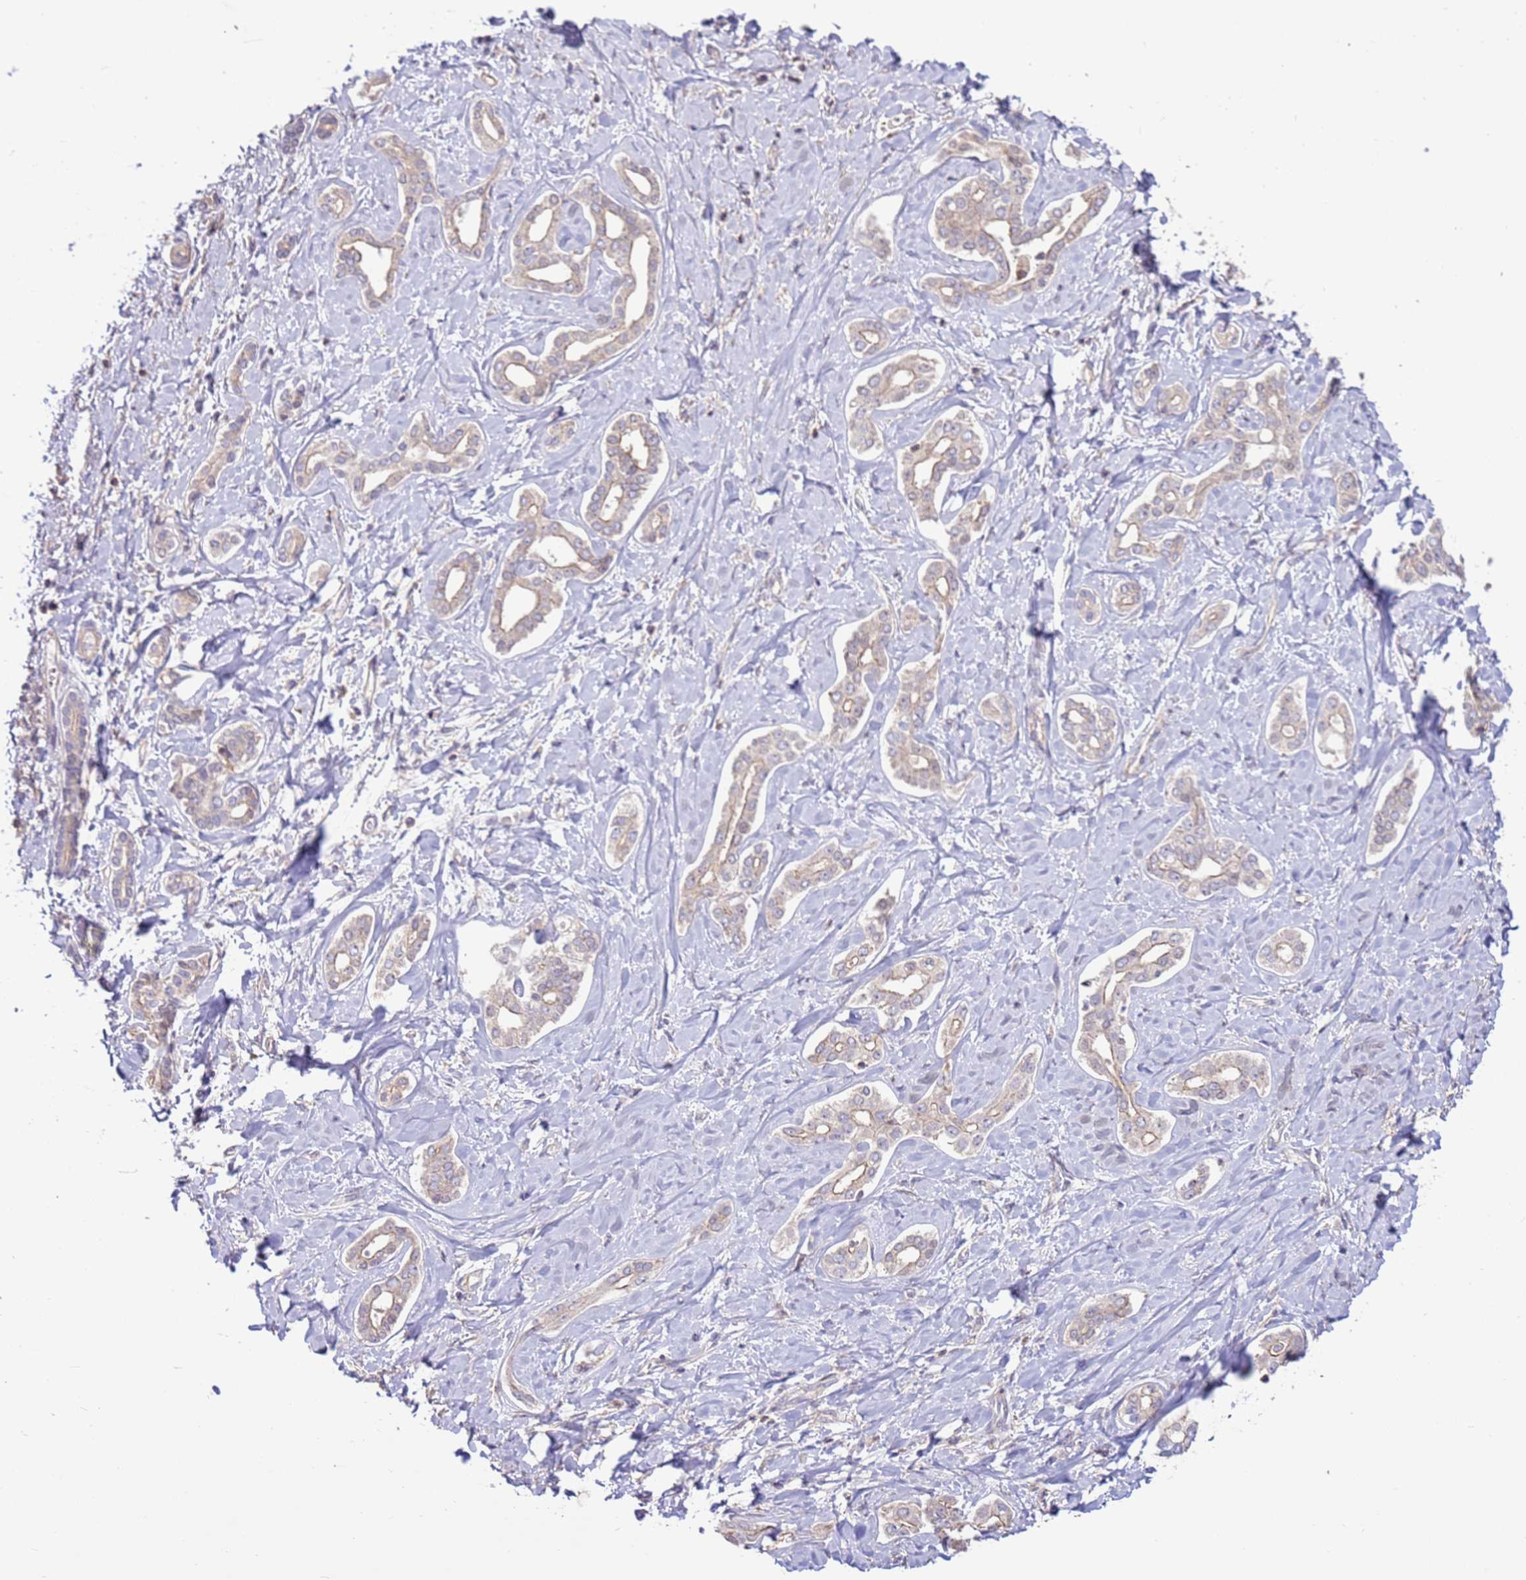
{"staining": {"intensity": "weak", "quantity": "25%-75%", "location": "cytoplasmic/membranous"}, "tissue": "liver cancer", "cell_type": "Tumor cells", "image_type": "cancer", "snomed": [{"axis": "morphology", "description": "Cholangiocarcinoma"}, {"axis": "topography", "description": "Liver"}], "caption": "A photomicrograph of human liver cholangiocarcinoma stained for a protein demonstrates weak cytoplasmic/membranous brown staining in tumor cells. (brown staining indicates protein expression, while blue staining denotes nuclei).", "gene": "EVA1B", "patient": {"sex": "female", "age": 77}}